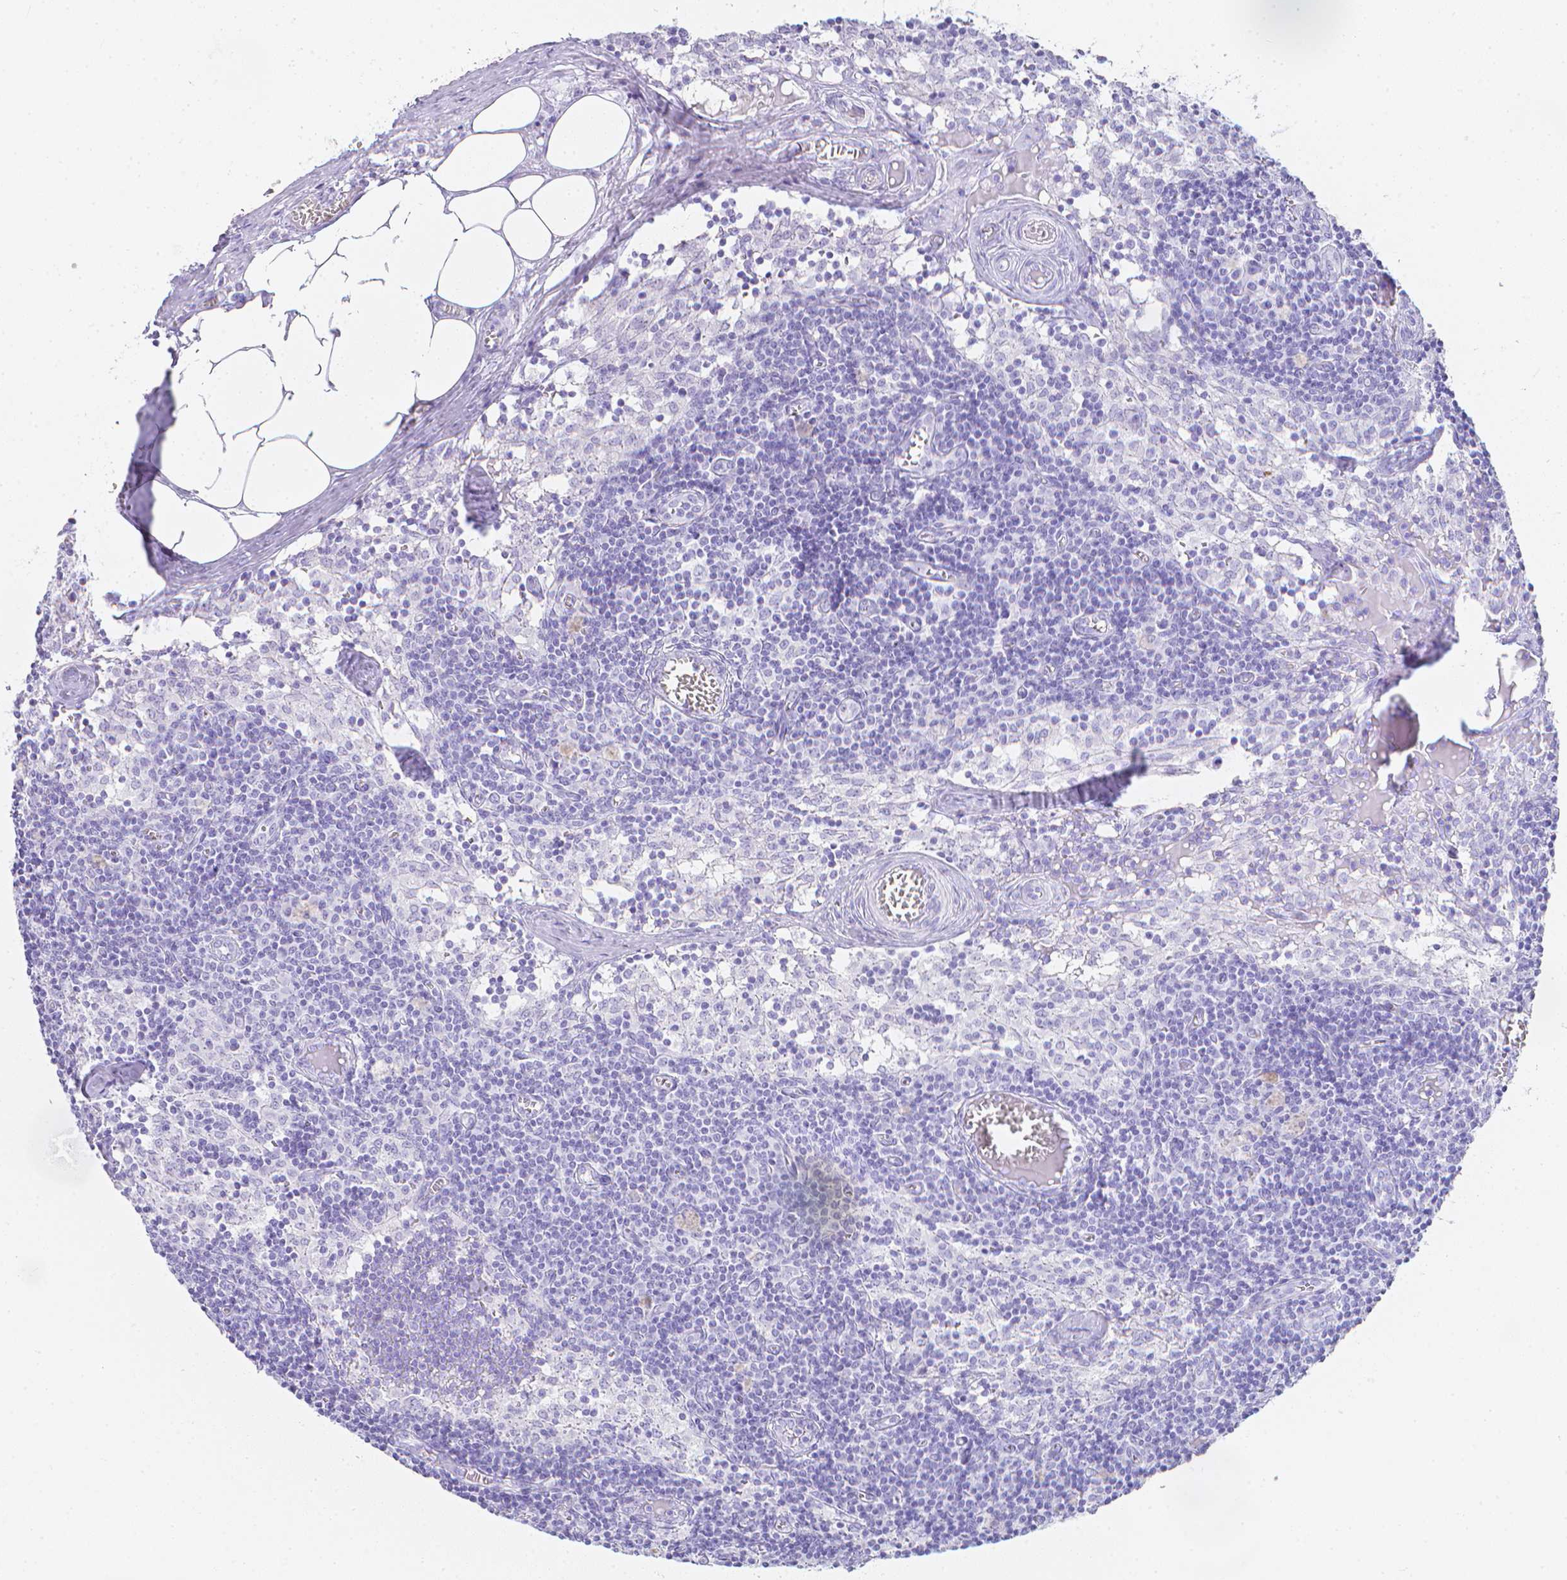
{"staining": {"intensity": "negative", "quantity": "none", "location": "none"}, "tissue": "lymph node", "cell_type": "Germinal center cells", "image_type": "normal", "snomed": [{"axis": "morphology", "description": "Normal tissue, NOS"}, {"axis": "topography", "description": "Lymph node"}], "caption": "High power microscopy micrograph of an IHC photomicrograph of normal lymph node, revealing no significant positivity in germinal center cells.", "gene": "LGALS4", "patient": {"sex": "female", "age": 31}}